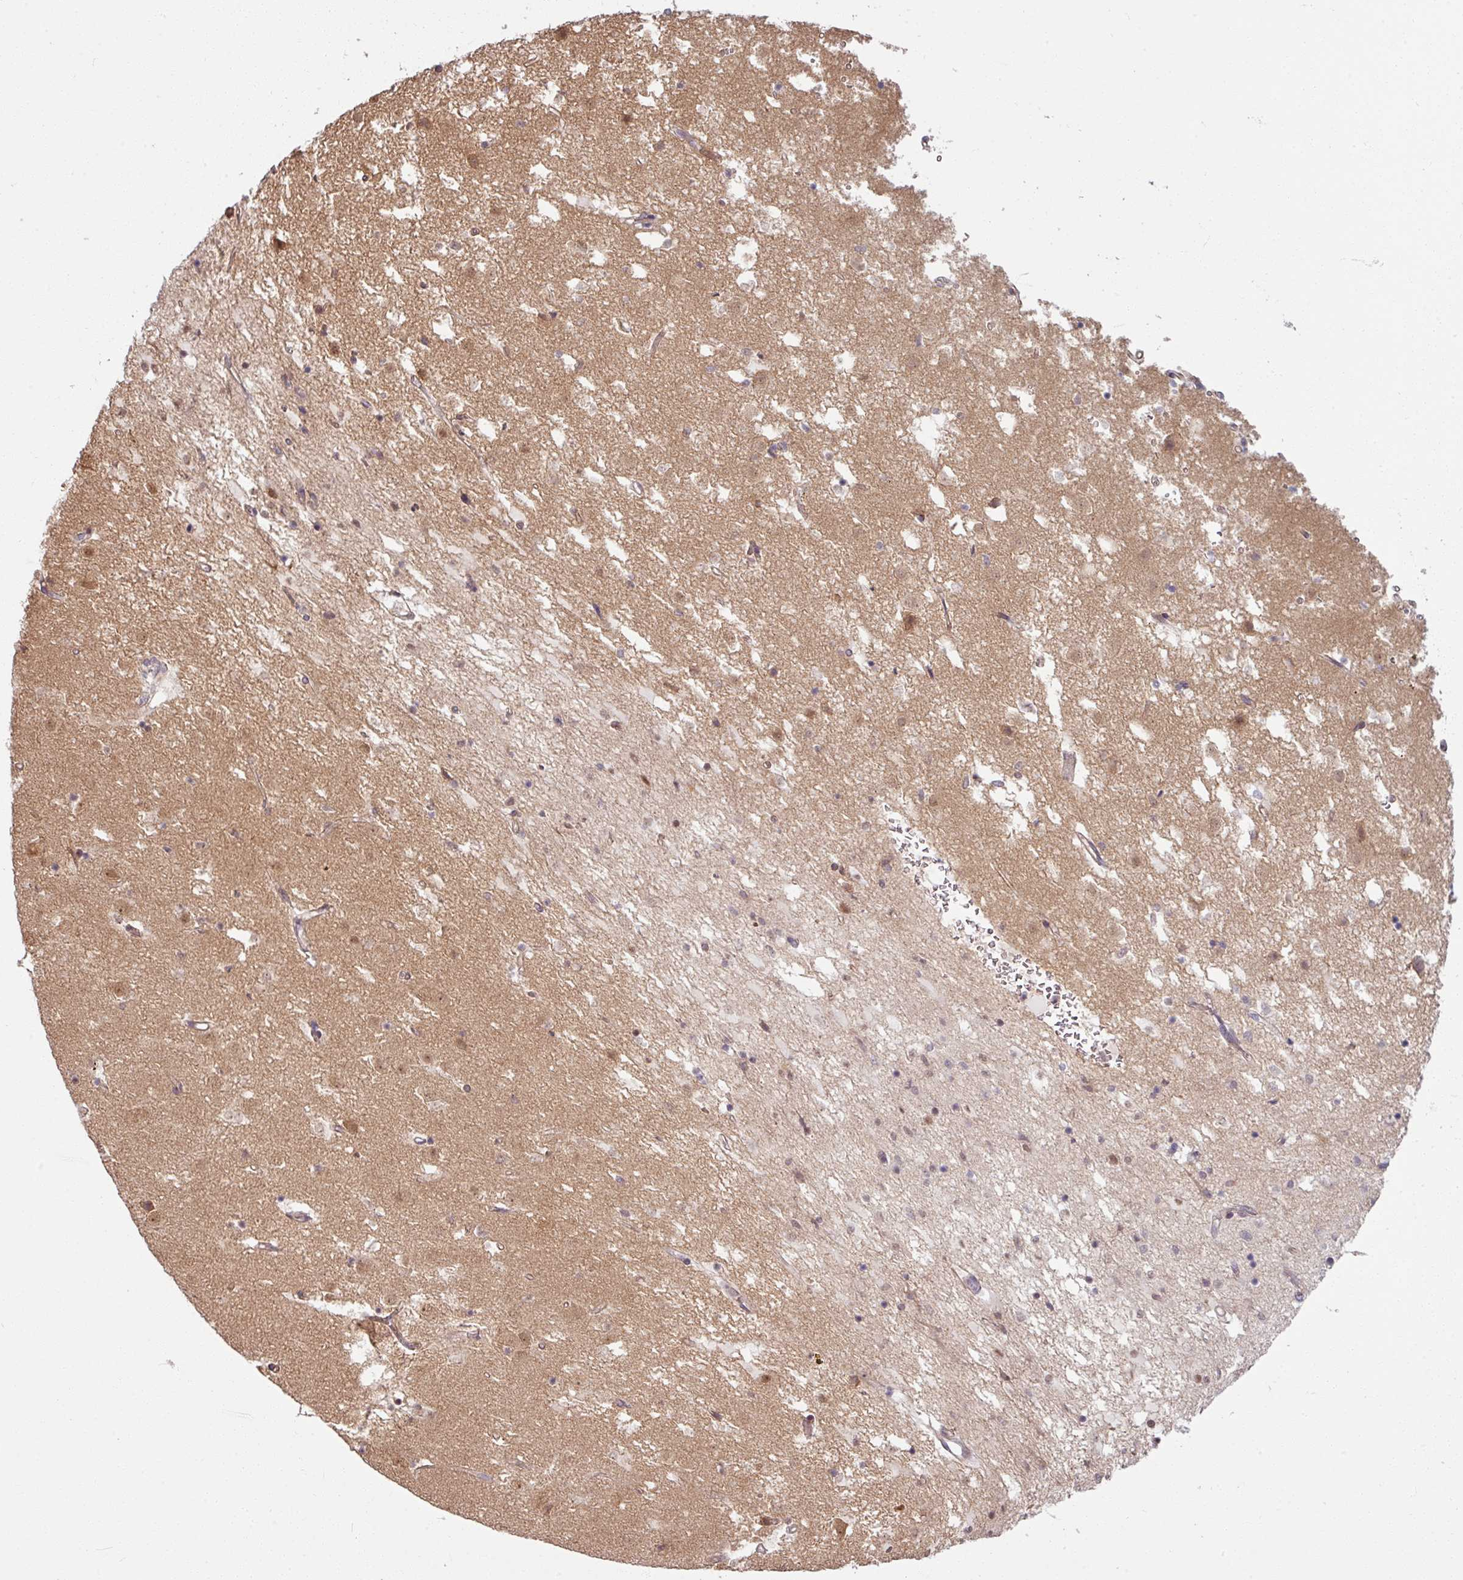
{"staining": {"intensity": "weak", "quantity": "<25%", "location": "cytoplasmic/membranous"}, "tissue": "caudate", "cell_type": "Glial cells", "image_type": "normal", "snomed": [{"axis": "morphology", "description": "Normal tissue, NOS"}, {"axis": "topography", "description": "Lateral ventricle wall"}], "caption": "A histopathology image of human caudate is negative for staining in glial cells. (IHC, brightfield microscopy, high magnification).", "gene": "TUSC3", "patient": {"sex": "male", "age": 58}}